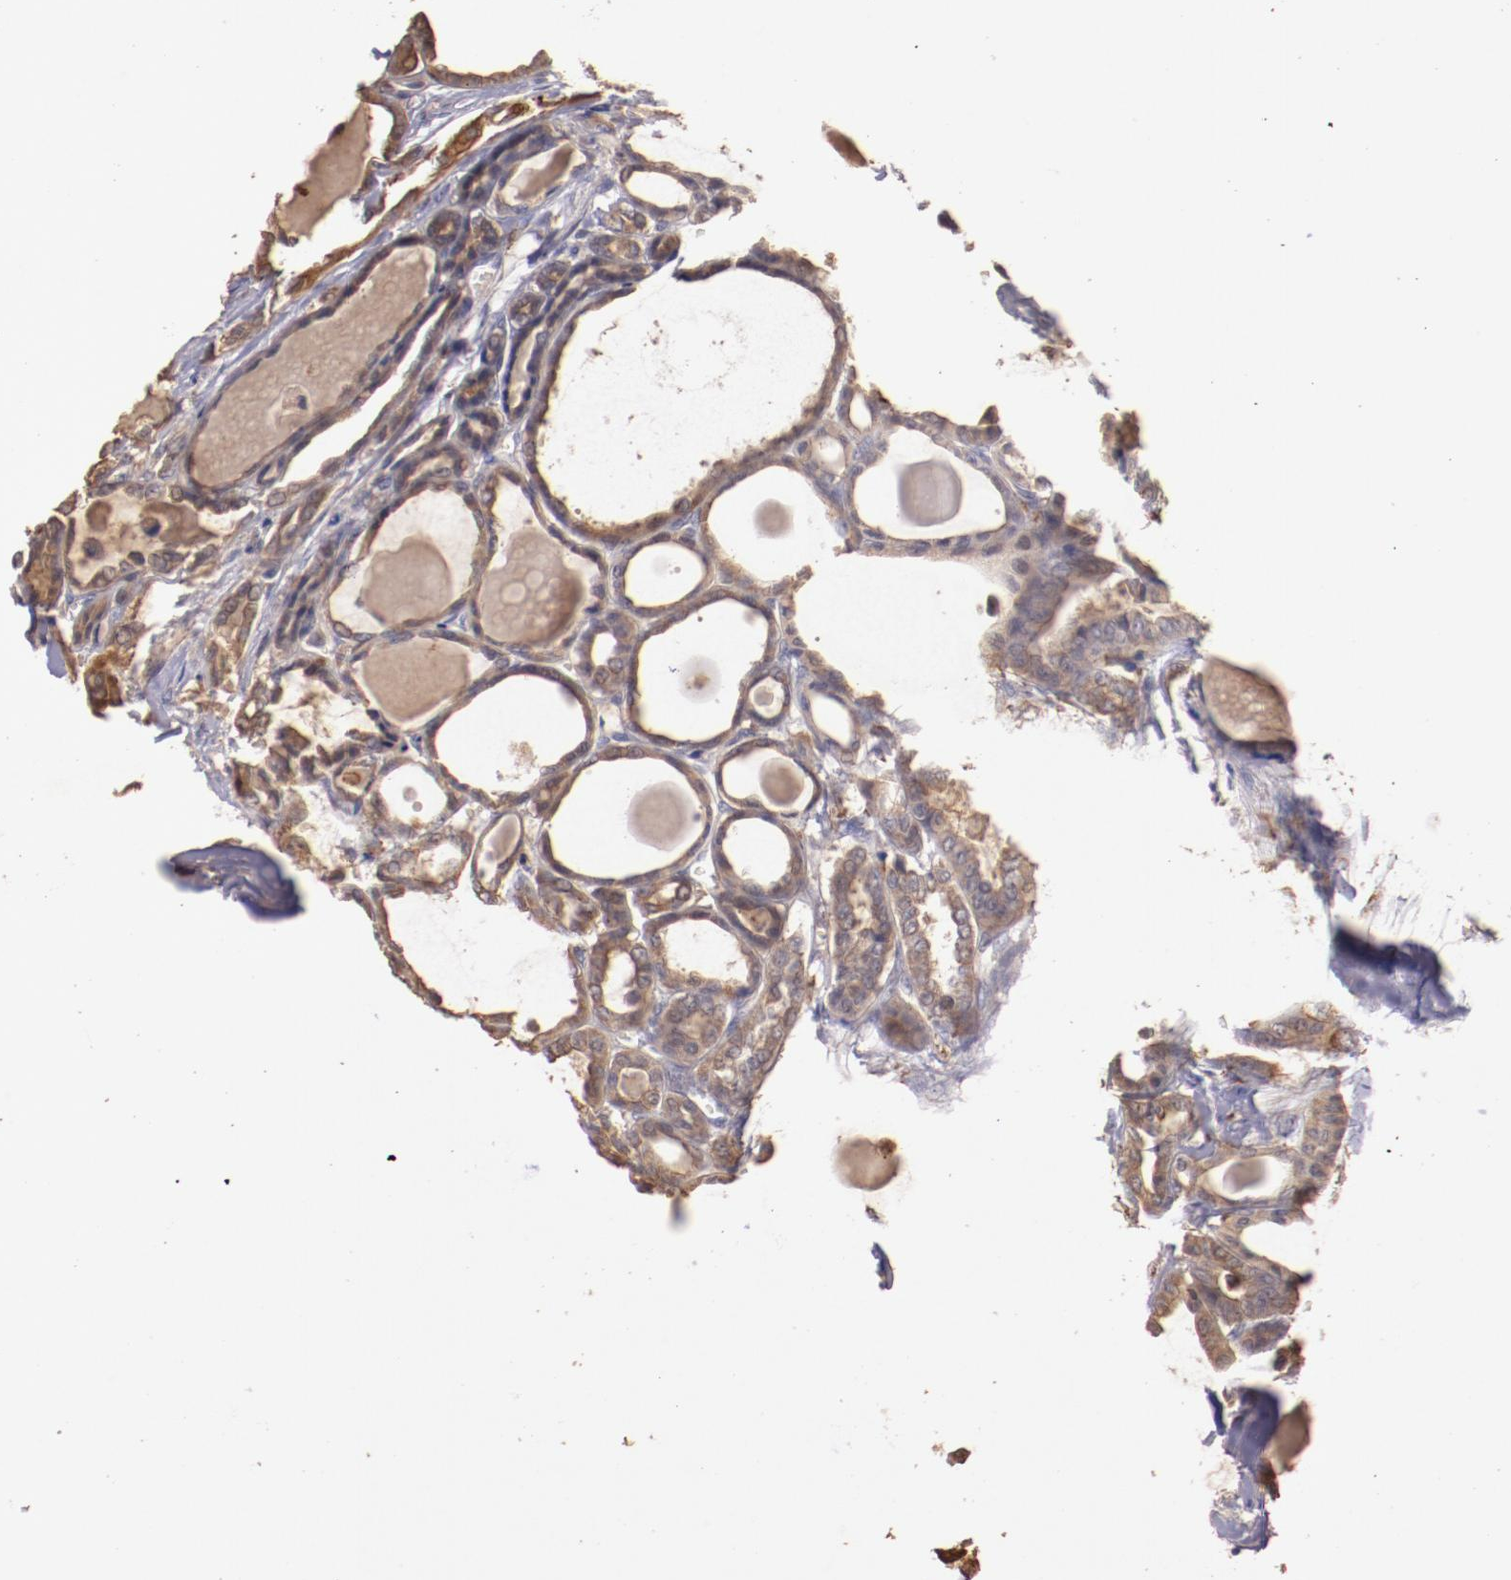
{"staining": {"intensity": "moderate", "quantity": ">75%", "location": "cytoplasmic/membranous"}, "tissue": "thyroid cancer", "cell_type": "Tumor cells", "image_type": "cancer", "snomed": [{"axis": "morphology", "description": "Carcinoma, NOS"}, {"axis": "topography", "description": "Thyroid gland"}], "caption": "Immunohistochemistry staining of thyroid carcinoma, which exhibits medium levels of moderate cytoplasmic/membranous staining in about >75% of tumor cells indicating moderate cytoplasmic/membranous protein expression. The staining was performed using DAB (brown) for protein detection and nuclei were counterstained in hematoxylin (blue).", "gene": "SRRD", "patient": {"sex": "female", "age": 91}}